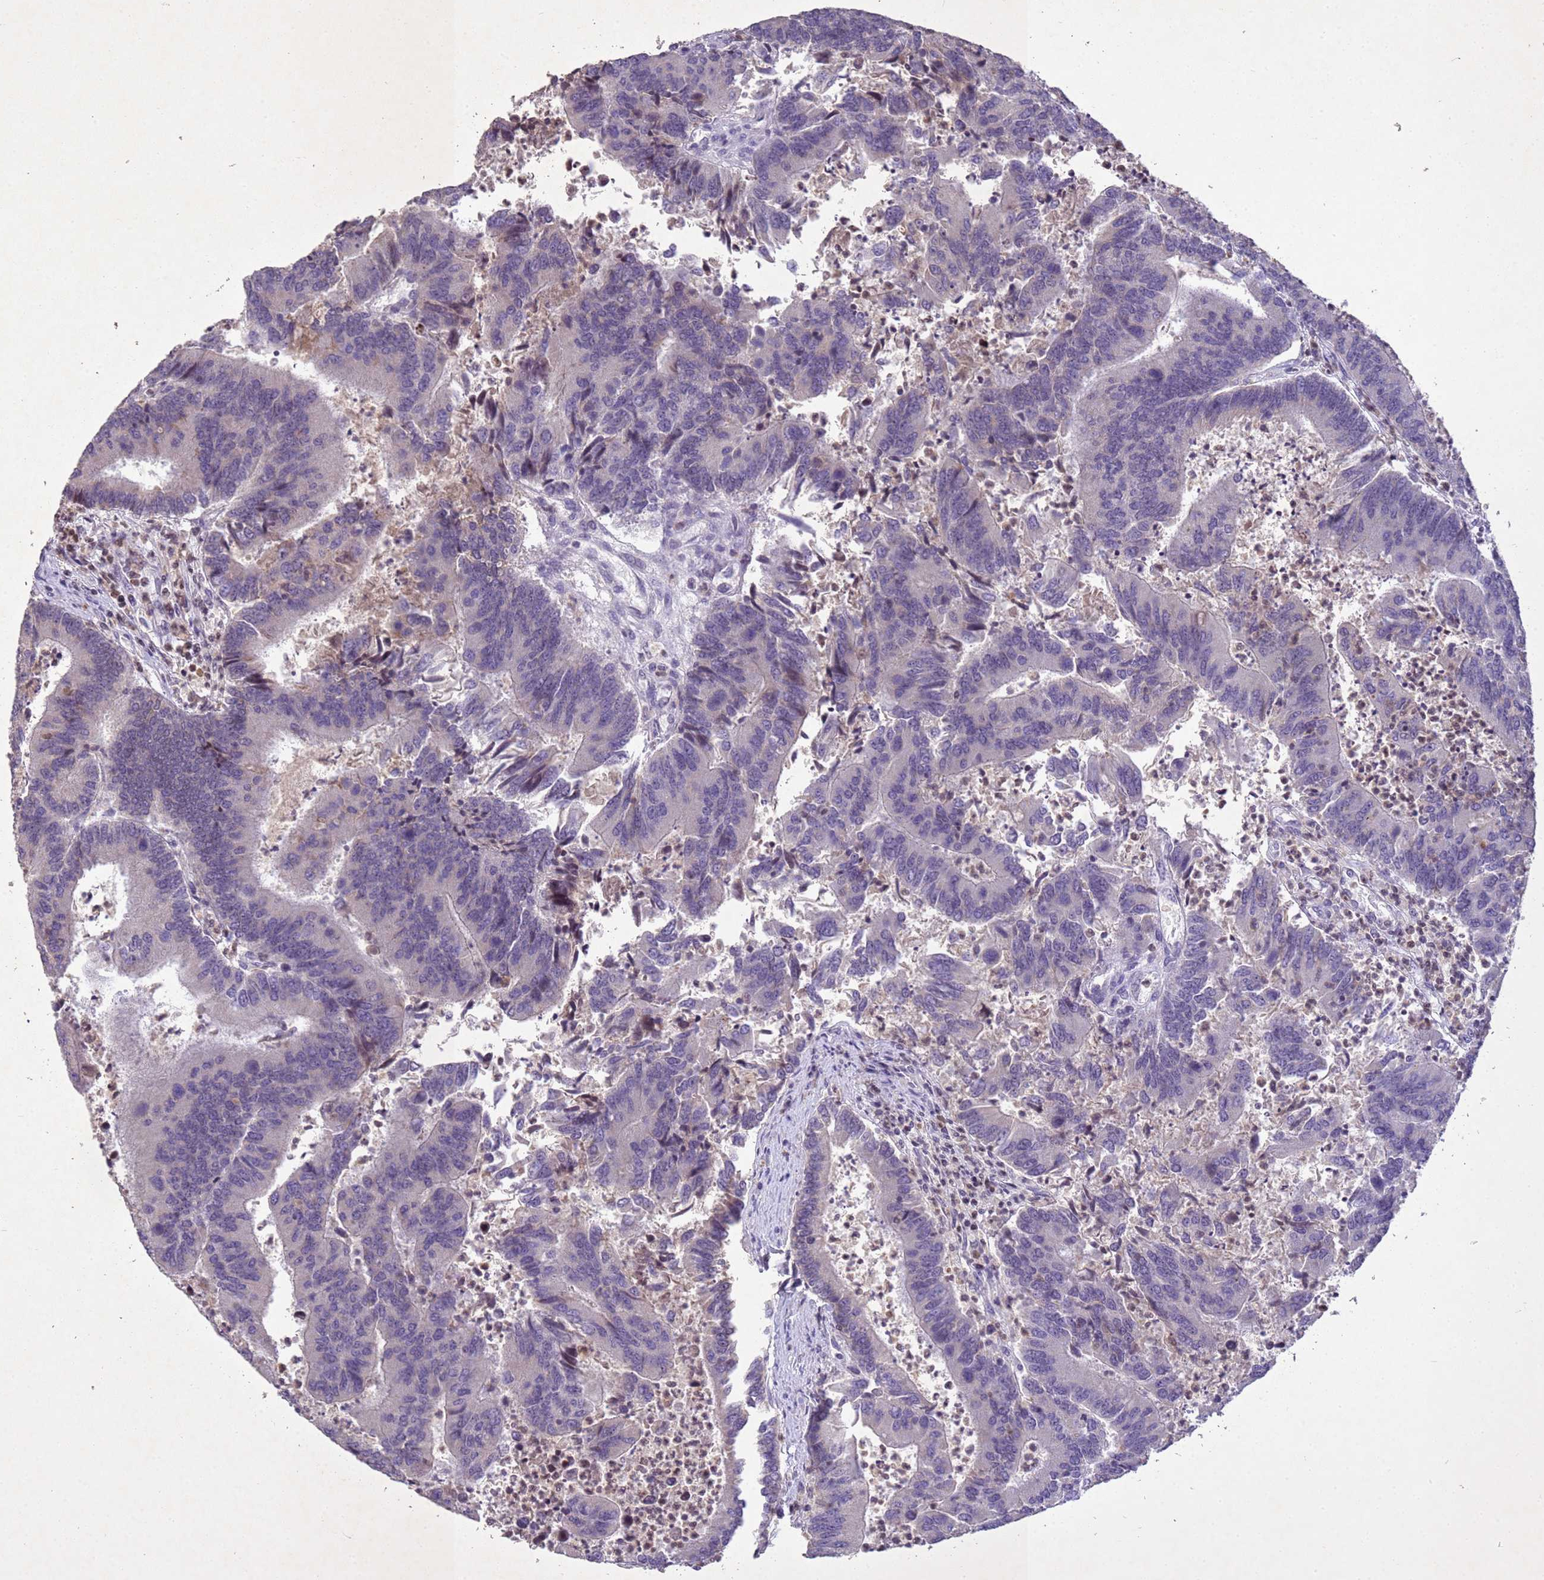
{"staining": {"intensity": "negative", "quantity": "none", "location": "none"}, "tissue": "colorectal cancer", "cell_type": "Tumor cells", "image_type": "cancer", "snomed": [{"axis": "morphology", "description": "Adenocarcinoma, NOS"}, {"axis": "topography", "description": "Colon"}], "caption": "A micrograph of human colorectal cancer is negative for staining in tumor cells.", "gene": "NLRP11", "patient": {"sex": "female", "age": 67}}